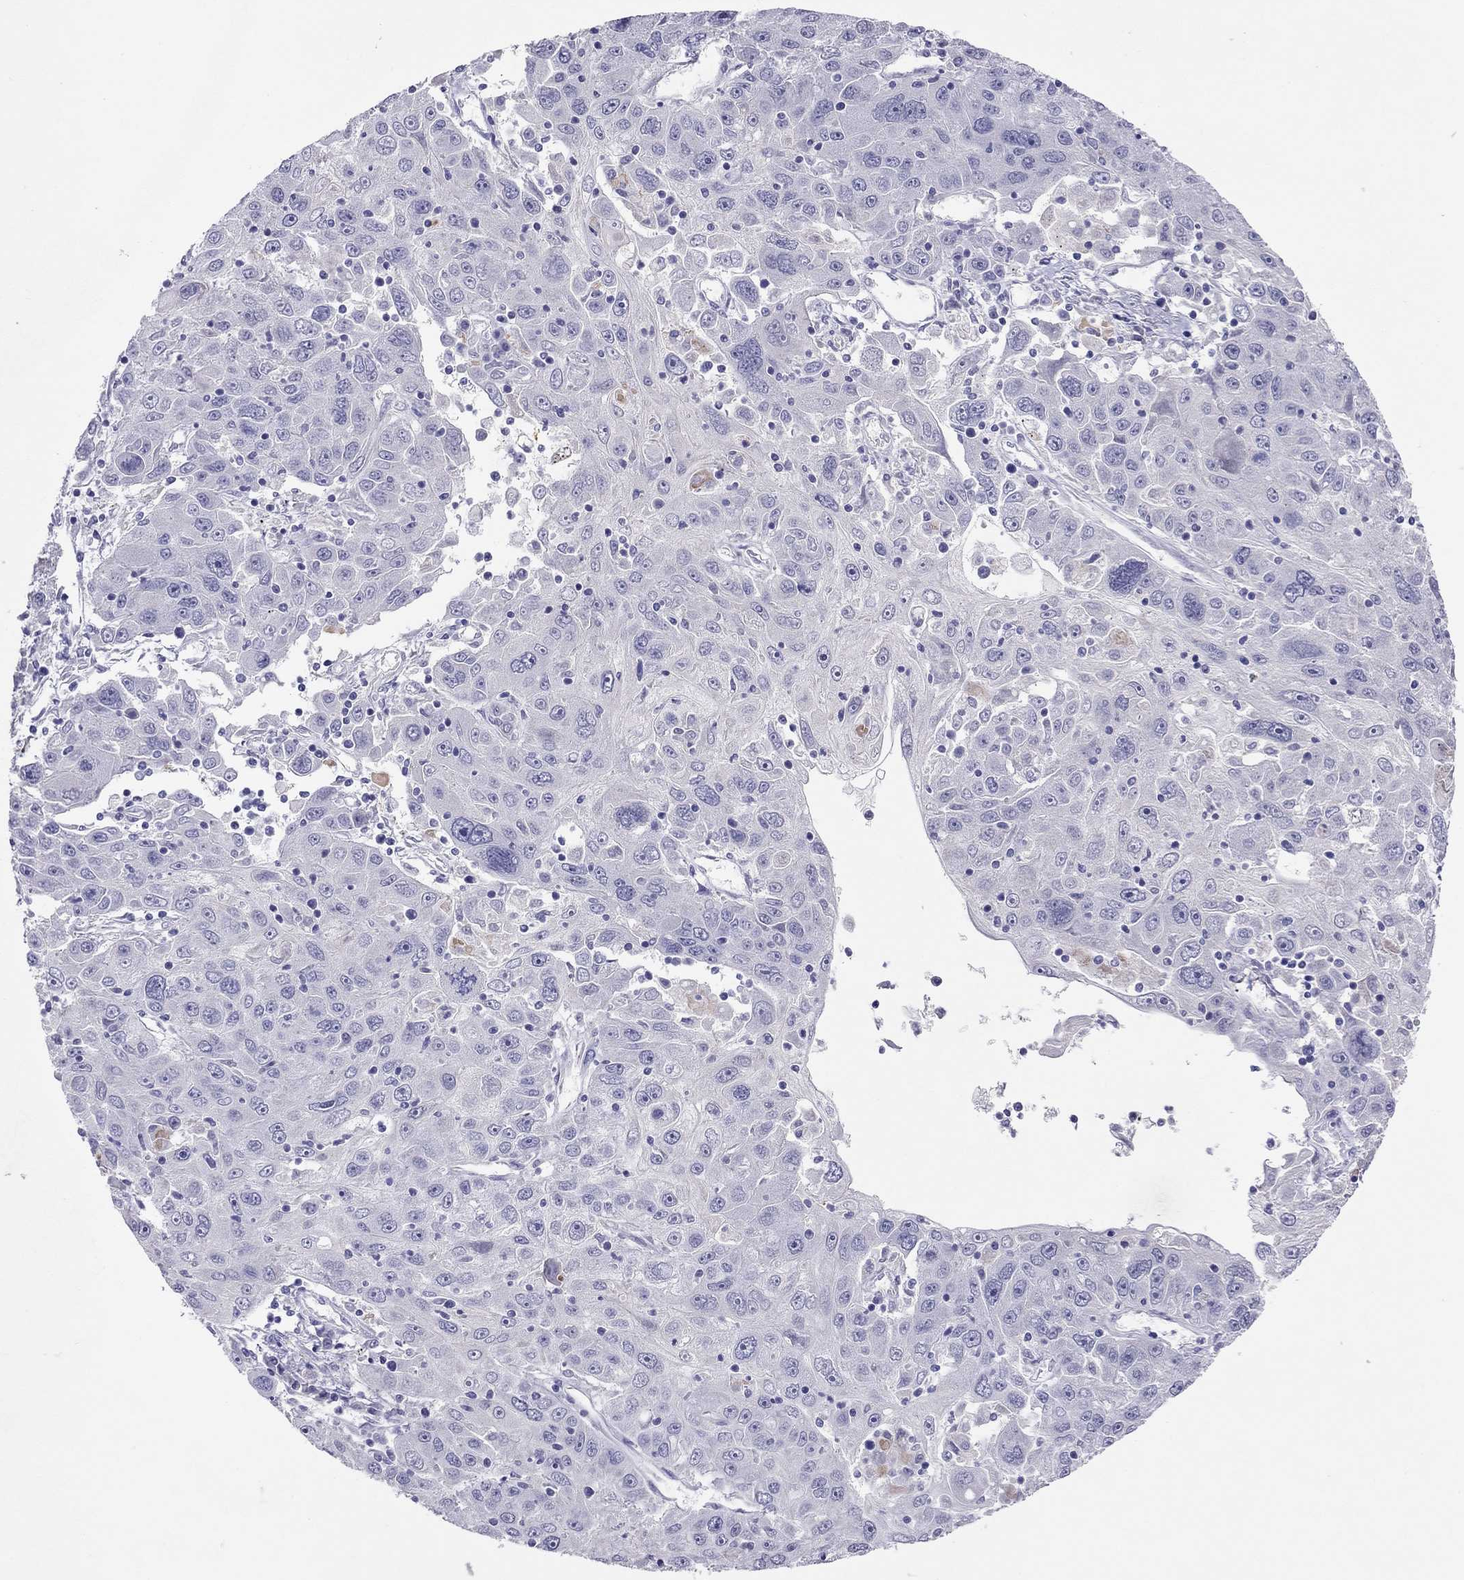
{"staining": {"intensity": "negative", "quantity": "none", "location": "none"}, "tissue": "stomach cancer", "cell_type": "Tumor cells", "image_type": "cancer", "snomed": [{"axis": "morphology", "description": "Adenocarcinoma, NOS"}, {"axis": "topography", "description": "Stomach"}], "caption": "Immunohistochemistry photomicrograph of neoplastic tissue: stomach cancer stained with DAB shows no significant protein positivity in tumor cells. (DAB immunohistochemistry (IHC) with hematoxylin counter stain).", "gene": "CAPNS2", "patient": {"sex": "male", "age": 56}}